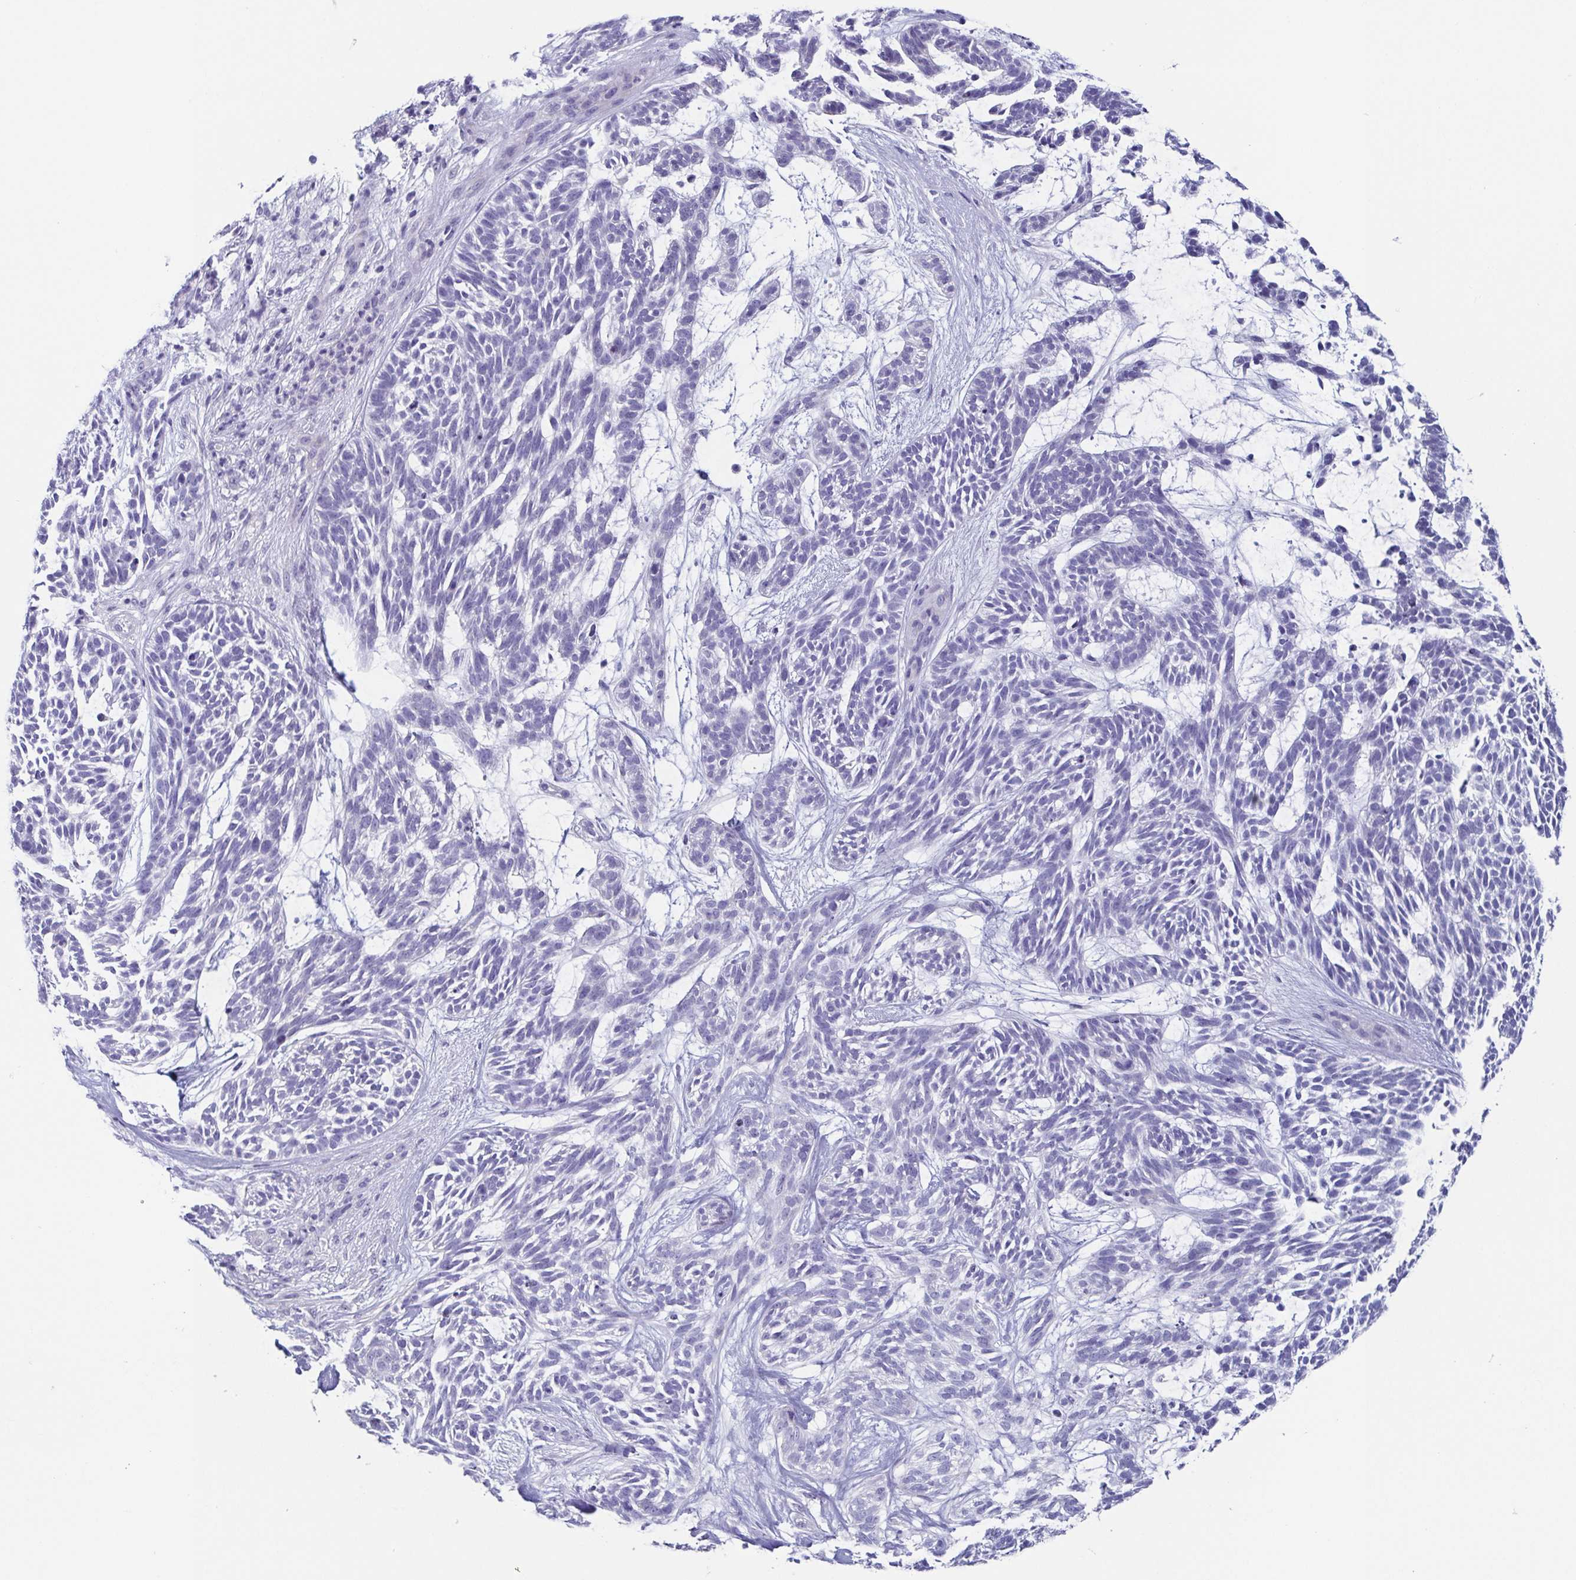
{"staining": {"intensity": "negative", "quantity": "none", "location": "none"}, "tissue": "skin cancer", "cell_type": "Tumor cells", "image_type": "cancer", "snomed": [{"axis": "morphology", "description": "Basal cell carcinoma"}, {"axis": "topography", "description": "Skin"}, {"axis": "topography", "description": "Skin, foot"}], "caption": "Immunohistochemistry of human skin cancer reveals no expression in tumor cells.", "gene": "TNNT2", "patient": {"sex": "female", "age": 77}}